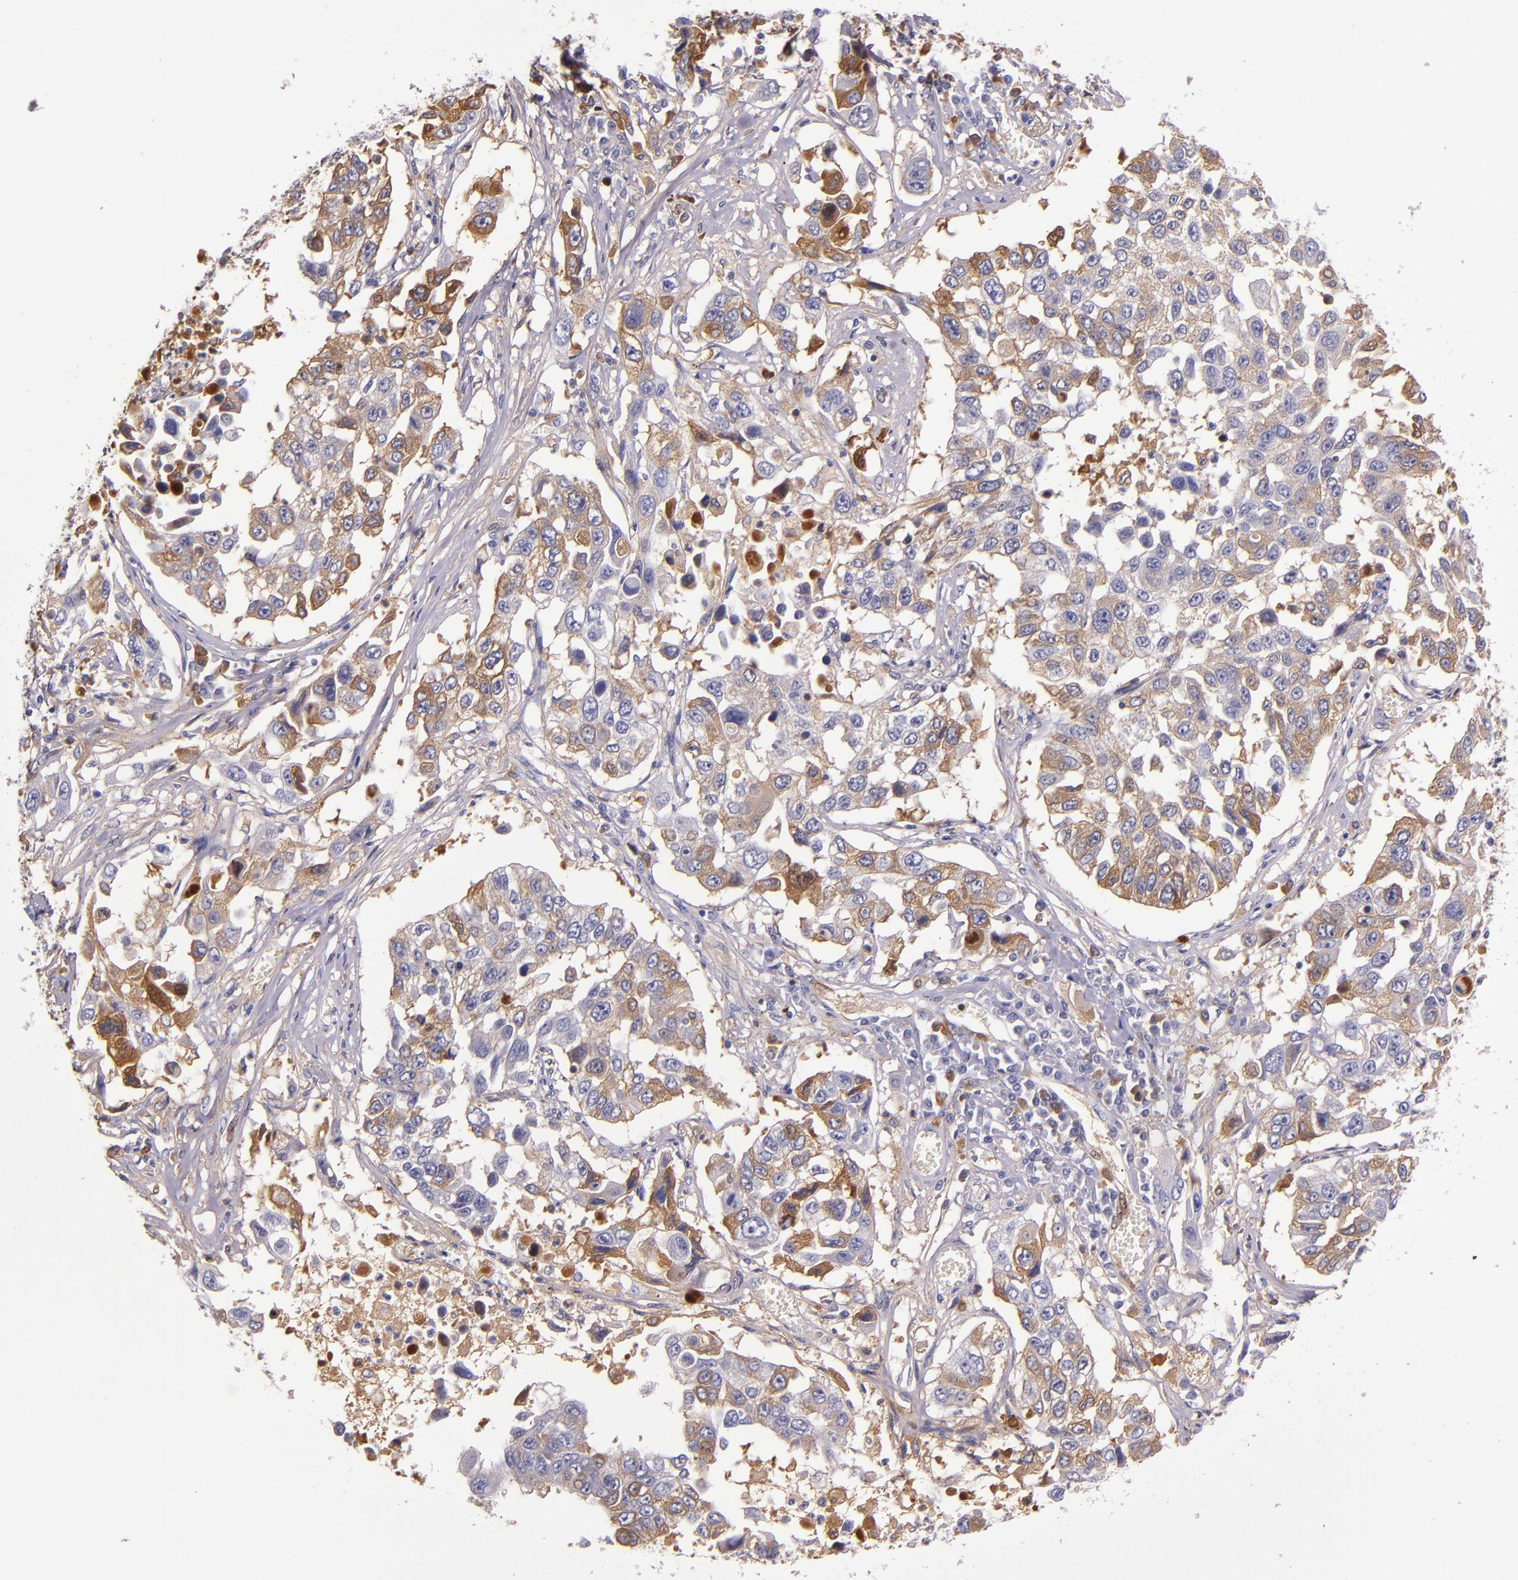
{"staining": {"intensity": "moderate", "quantity": "25%-75%", "location": "cytoplasmic/membranous"}, "tissue": "lung cancer", "cell_type": "Tumor cells", "image_type": "cancer", "snomed": [{"axis": "morphology", "description": "Squamous cell carcinoma, NOS"}, {"axis": "topography", "description": "Lung"}], "caption": "Lung squamous cell carcinoma was stained to show a protein in brown. There is medium levels of moderate cytoplasmic/membranous positivity in about 25%-75% of tumor cells.", "gene": "CLEC3B", "patient": {"sex": "male", "age": 71}}